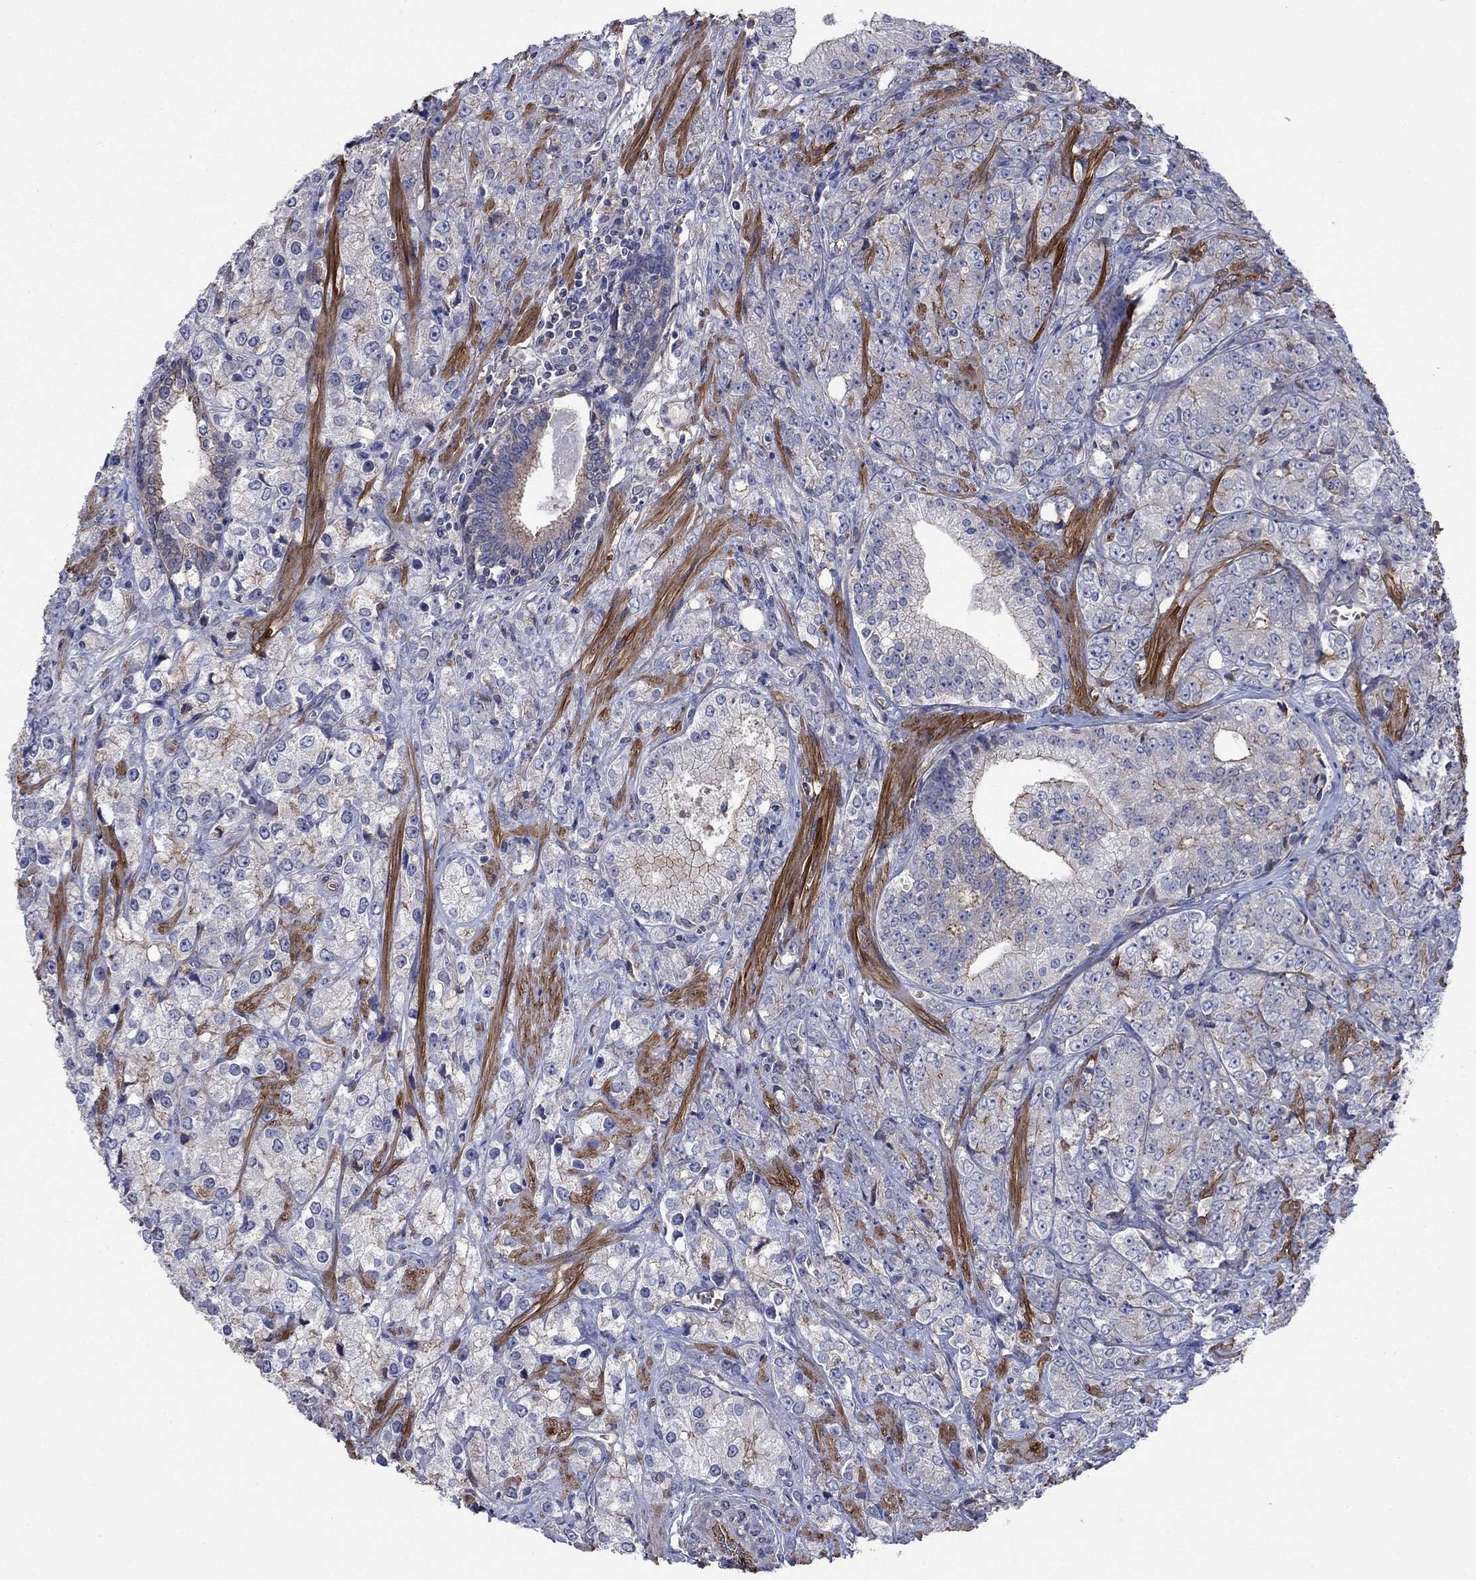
{"staining": {"intensity": "weak", "quantity": "<25%", "location": "cytoplasmic/membranous"}, "tissue": "prostate cancer", "cell_type": "Tumor cells", "image_type": "cancer", "snomed": [{"axis": "morphology", "description": "Adenocarcinoma, NOS"}, {"axis": "topography", "description": "Prostate and seminal vesicle, NOS"}, {"axis": "topography", "description": "Prostate"}], "caption": "Immunohistochemistry (IHC) photomicrograph of human prostate cancer stained for a protein (brown), which exhibits no positivity in tumor cells.", "gene": "FLNC", "patient": {"sex": "male", "age": 68}}